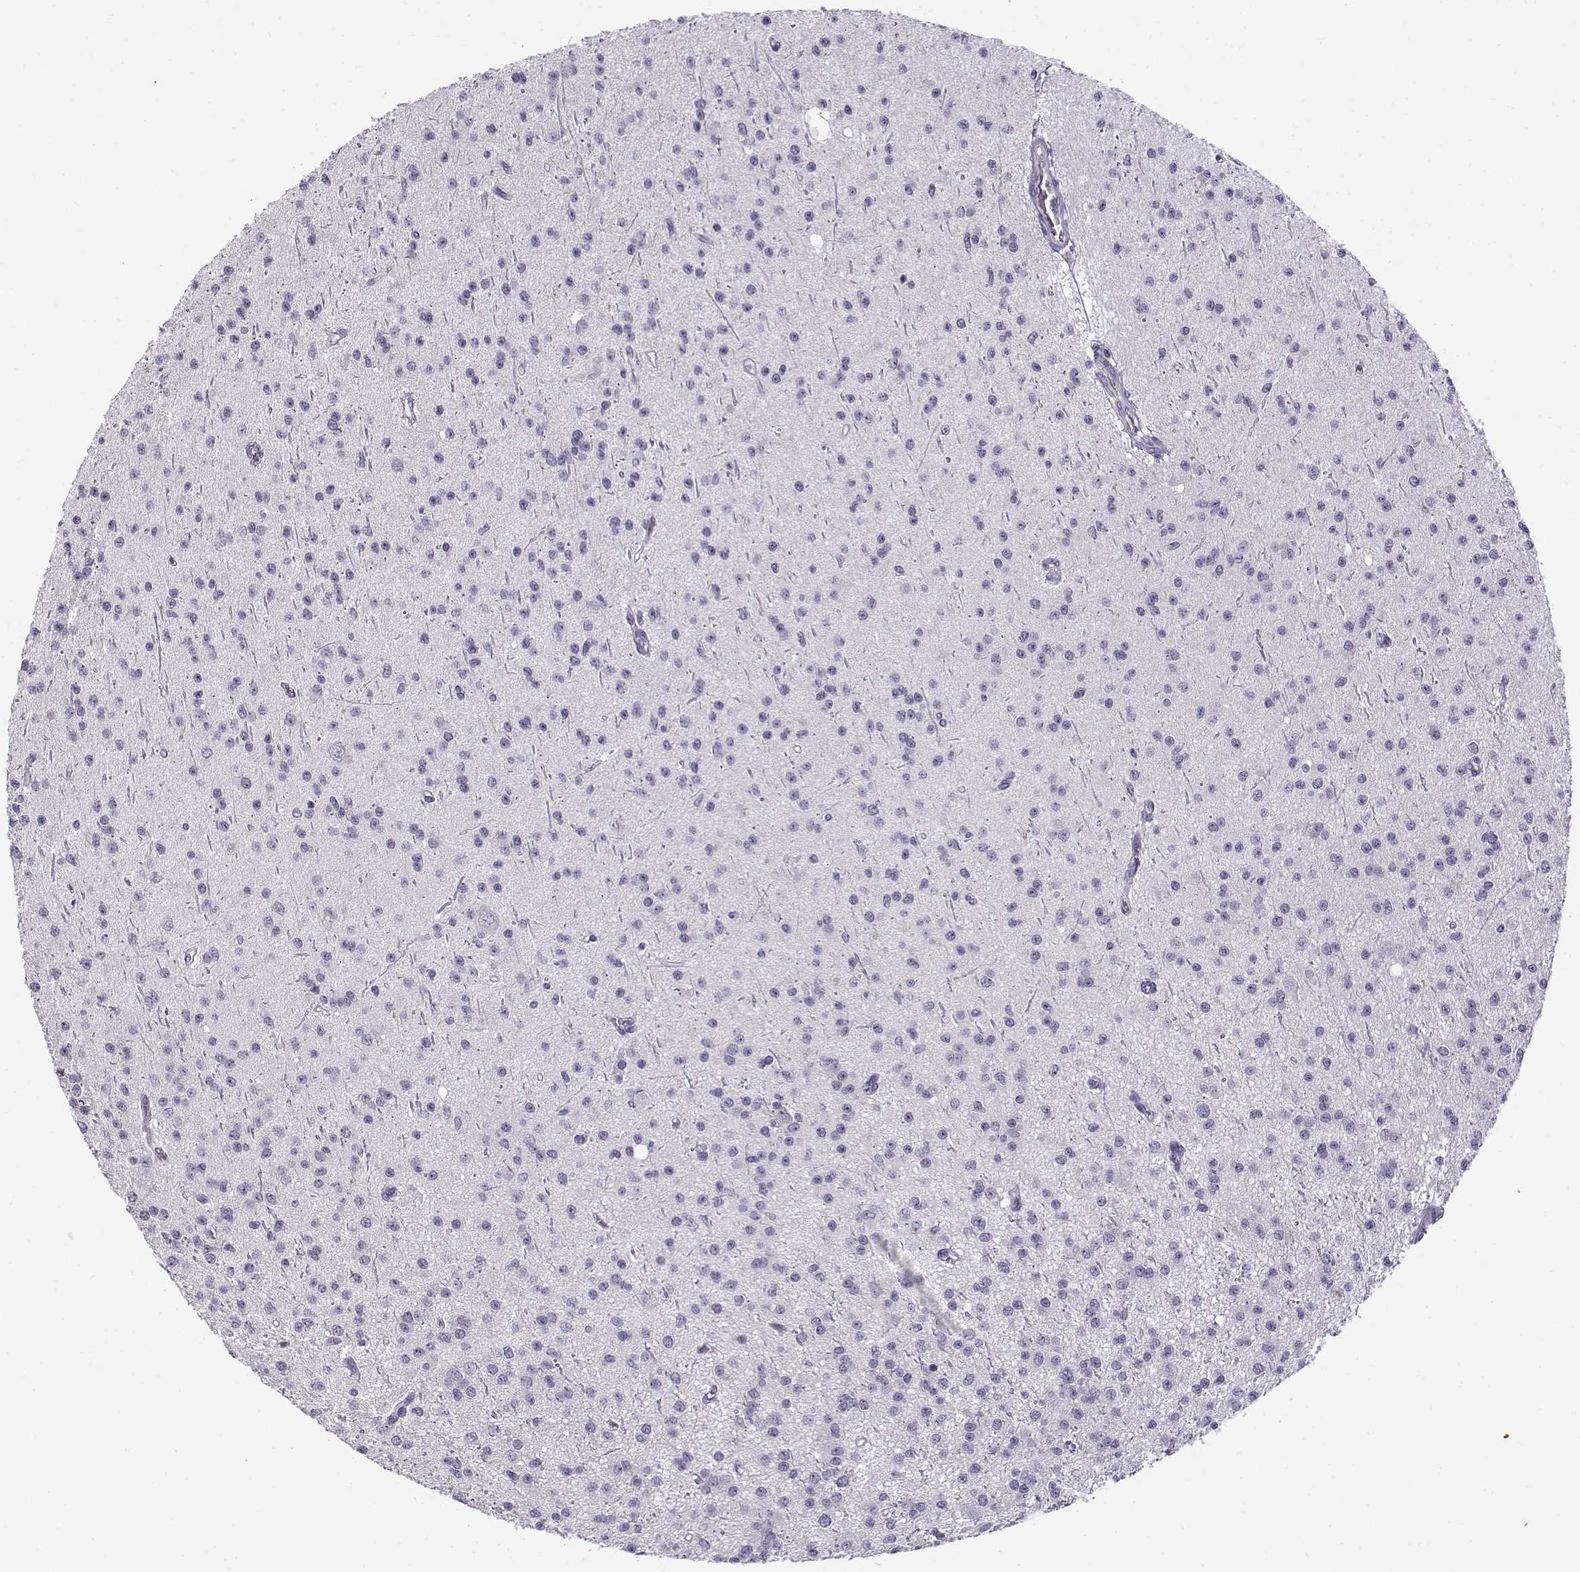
{"staining": {"intensity": "negative", "quantity": "none", "location": "none"}, "tissue": "glioma", "cell_type": "Tumor cells", "image_type": "cancer", "snomed": [{"axis": "morphology", "description": "Glioma, malignant, Low grade"}, {"axis": "topography", "description": "Brain"}], "caption": "Human glioma stained for a protein using immunohistochemistry (IHC) exhibits no positivity in tumor cells.", "gene": "TEX55", "patient": {"sex": "male", "age": 27}}